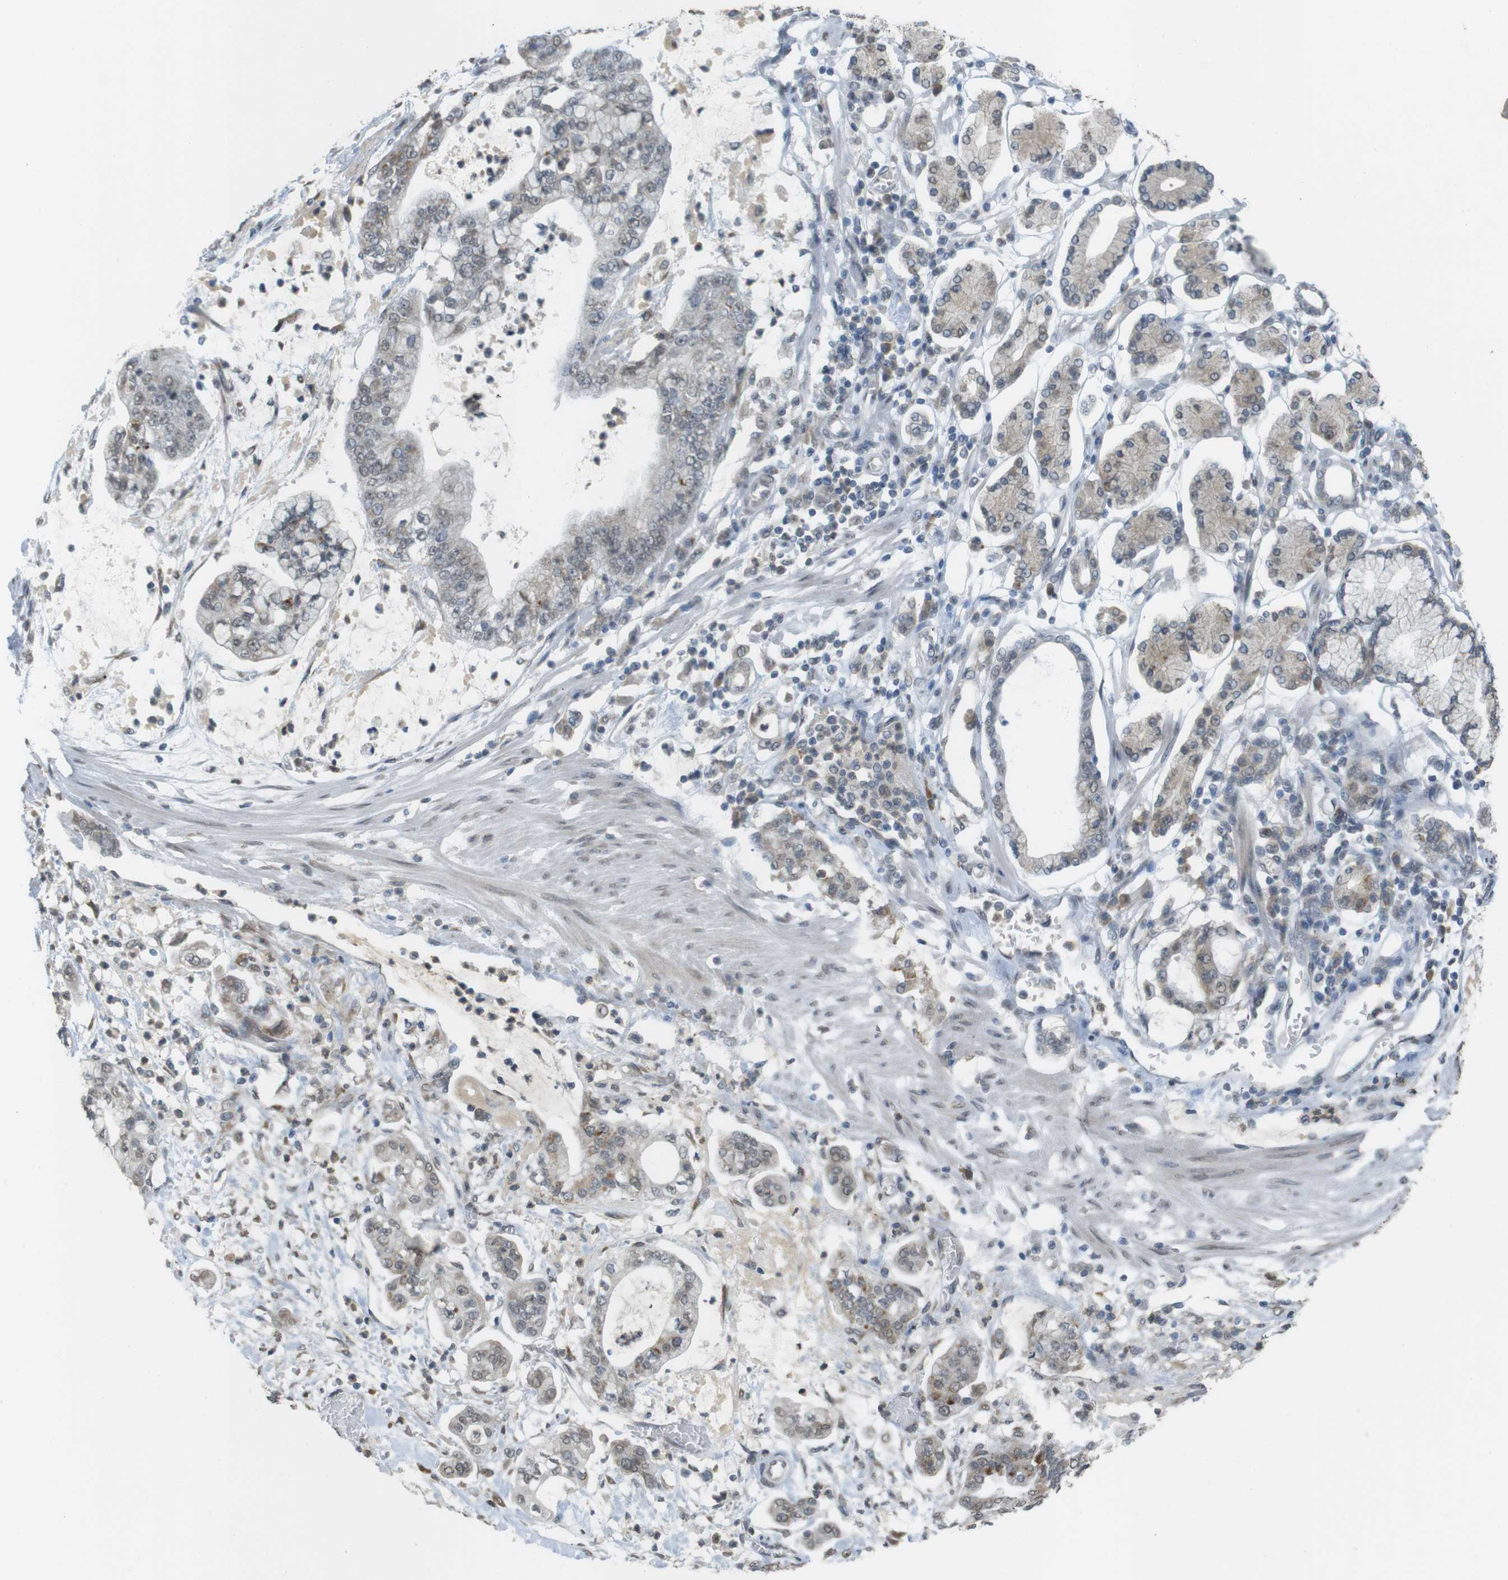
{"staining": {"intensity": "moderate", "quantity": "<25%", "location": "cytoplasmic/membranous,nuclear"}, "tissue": "stomach cancer", "cell_type": "Tumor cells", "image_type": "cancer", "snomed": [{"axis": "morphology", "description": "Adenocarcinoma, NOS"}, {"axis": "topography", "description": "Stomach"}], "caption": "Stomach adenocarcinoma stained with DAB (3,3'-diaminobenzidine) immunohistochemistry (IHC) displays low levels of moderate cytoplasmic/membranous and nuclear positivity in approximately <25% of tumor cells. The staining is performed using DAB (3,3'-diaminobenzidine) brown chromogen to label protein expression. The nuclei are counter-stained blue using hematoxylin.", "gene": "FZD10", "patient": {"sex": "male", "age": 76}}